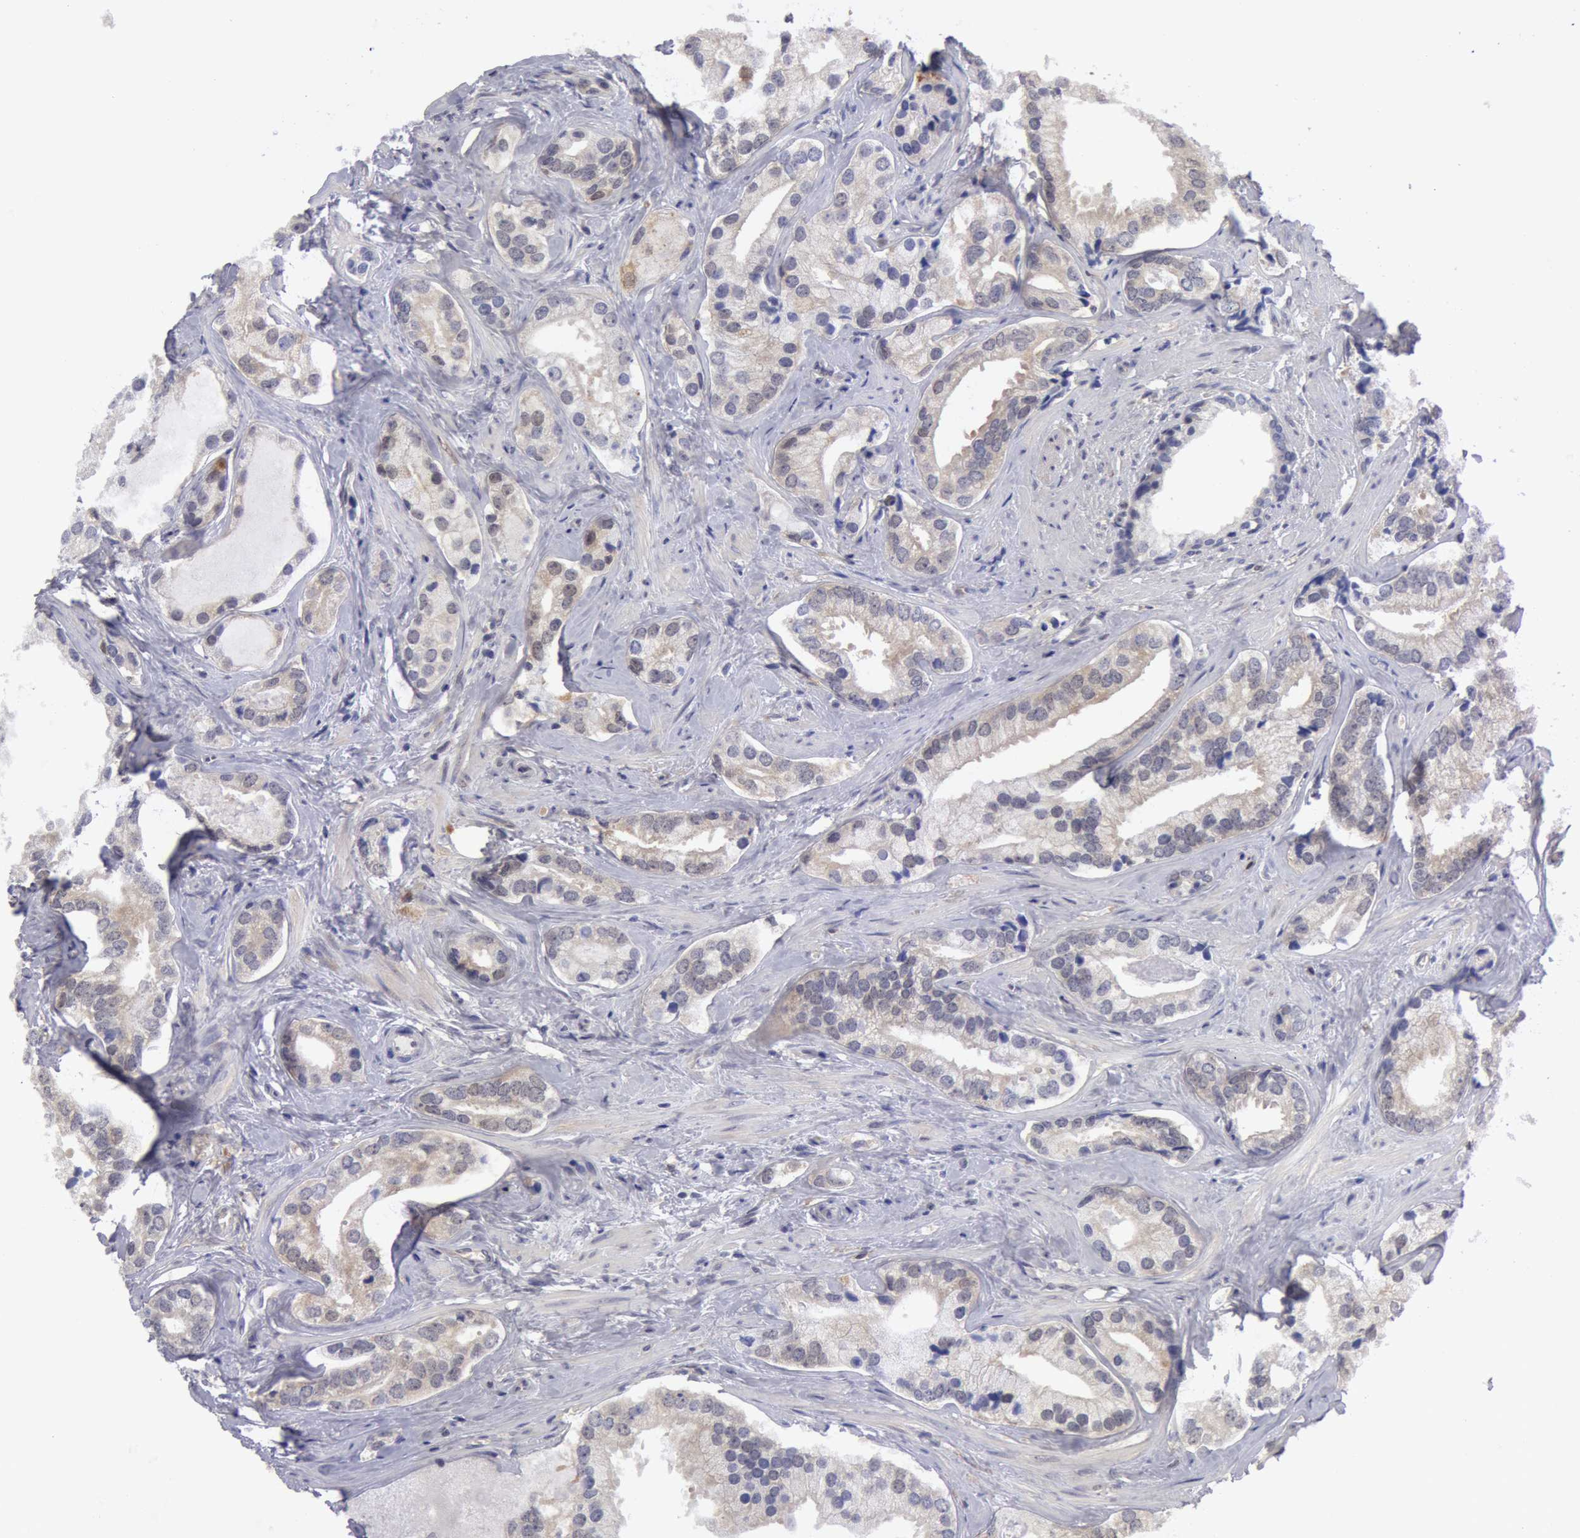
{"staining": {"intensity": "negative", "quantity": "none", "location": "none"}, "tissue": "prostate cancer", "cell_type": "Tumor cells", "image_type": "cancer", "snomed": [{"axis": "morphology", "description": "Adenocarcinoma, Medium grade"}, {"axis": "topography", "description": "Prostate"}], "caption": "A histopathology image of human medium-grade adenocarcinoma (prostate) is negative for staining in tumor cells.", "gene": "TXNRD1", "patient": {"sex": "male", "age": 70}}